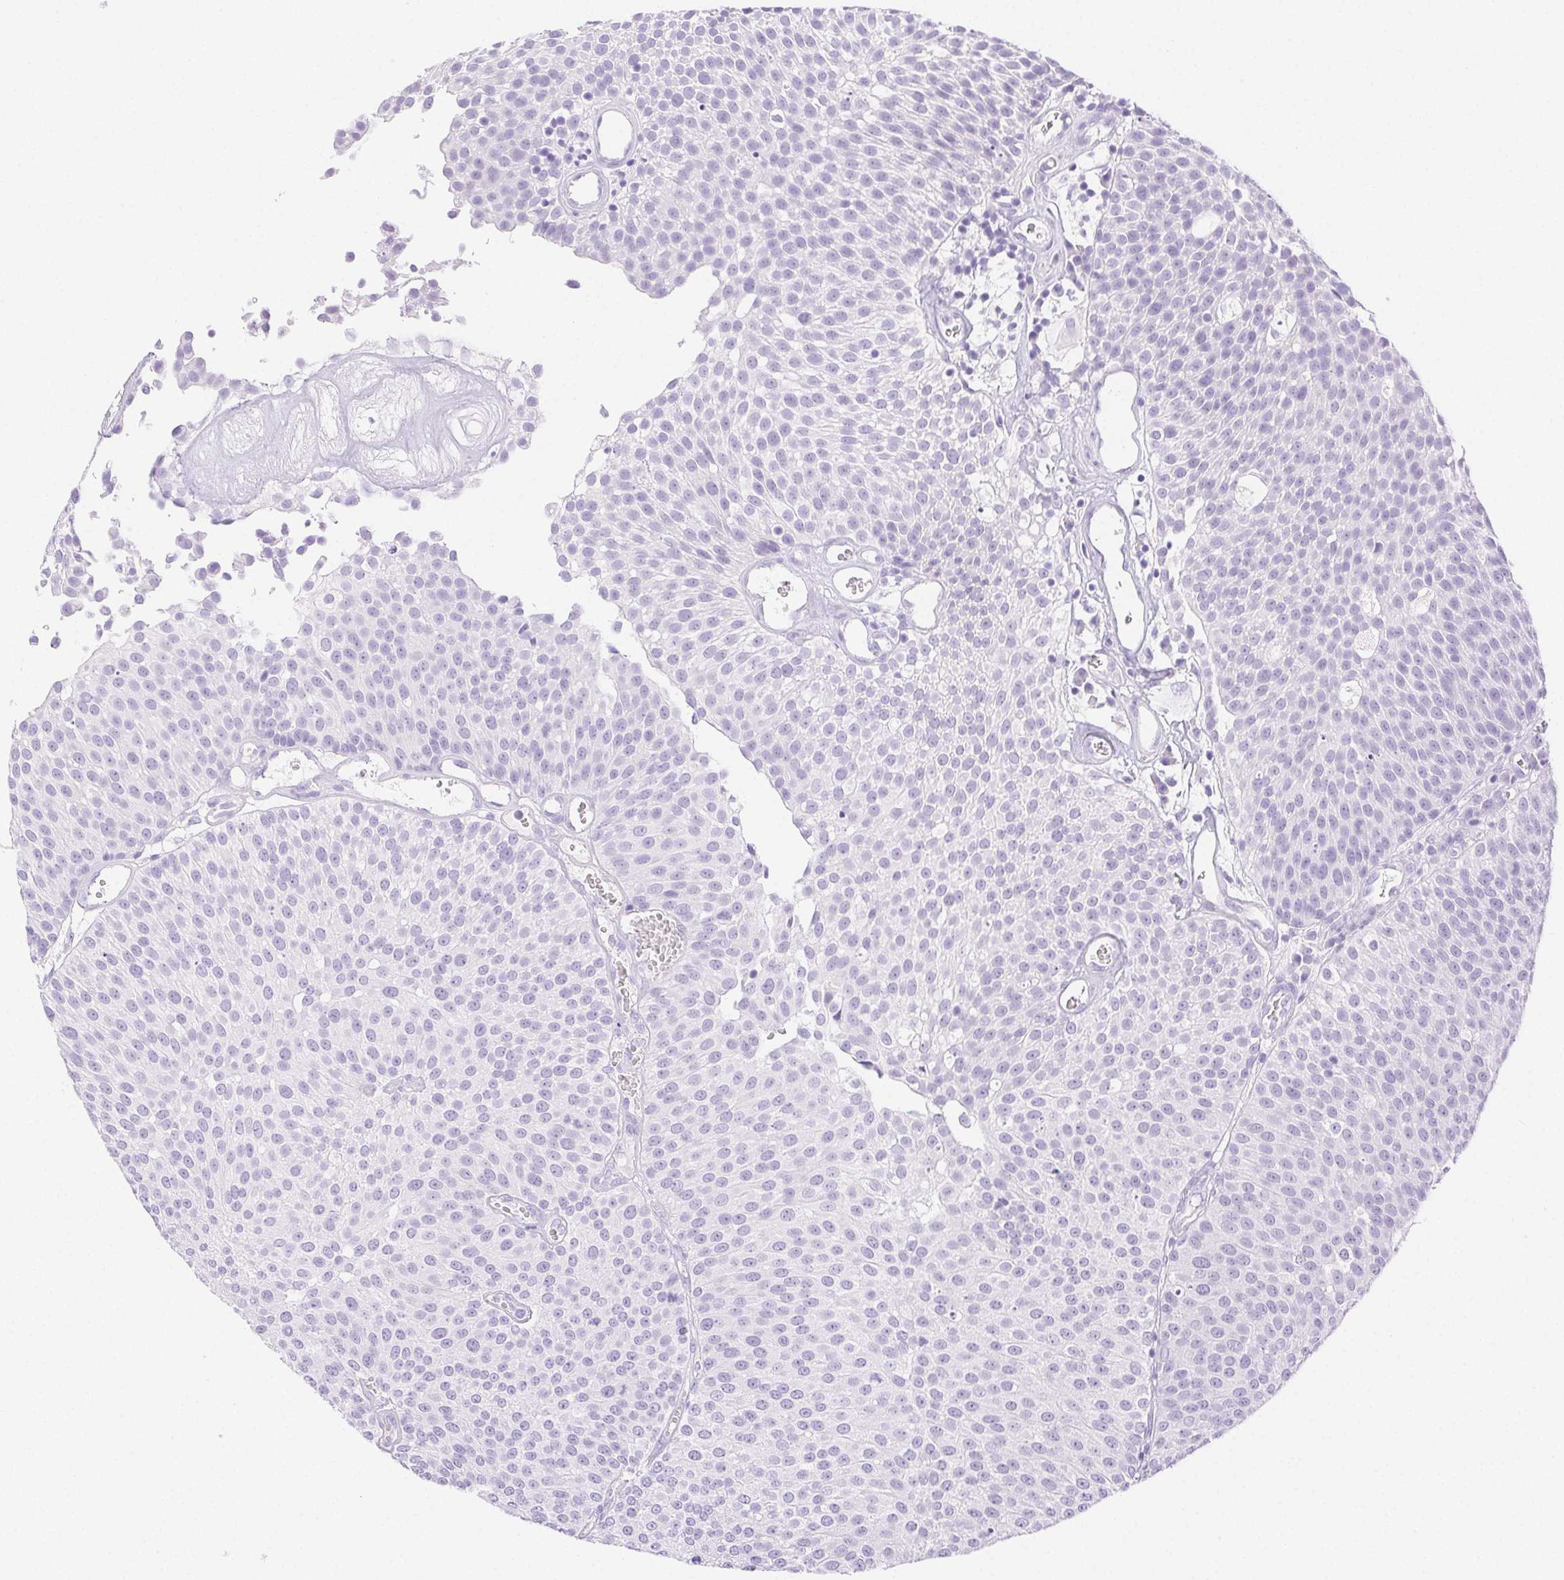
{"staining": {"intensity": "negative", "quantity": "none", "location": "none"}, "tissue": "urothelial cancer", "cell_type": "Tumor cells", "image_type": "cancer", "snomed": [{"axis": "morphology", "description": "Urothelial carcinoma, Low grade"}, {"axis": "topography", "description": "Urinary bladder"}], "caption": "Immunohistochemistry (IHC) image of low-grade urothelial carcinoma stained for a protein (brown), which demonstrates no expression in tumor cells.", "gene": "SPACA4", "patient": {"sex": "female", "age": 79}}